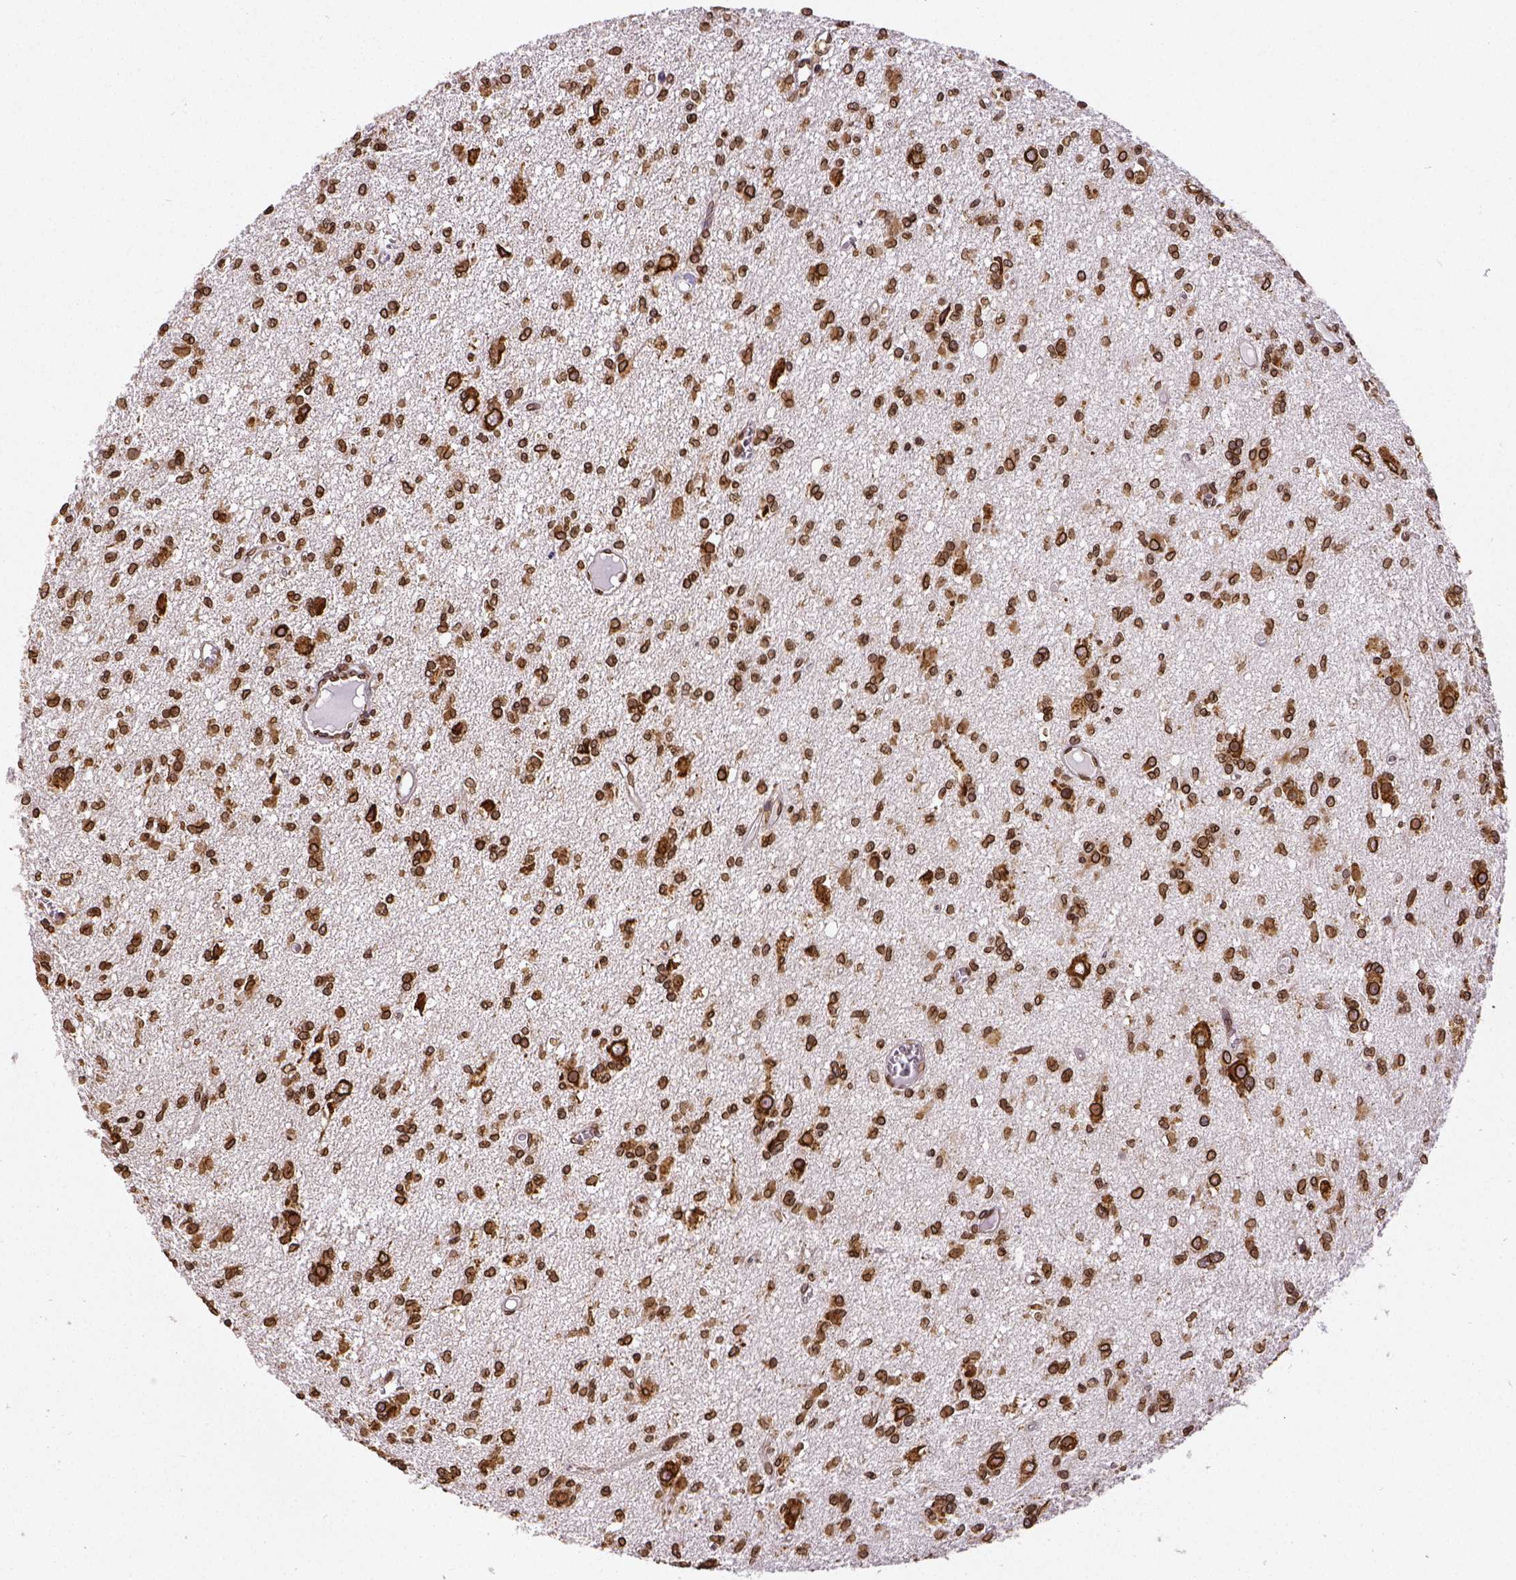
{"staining": {"intensity": "strong", "quantity": ">75%", "location": "cytoplasmic/membranous,nuclear"}, "tissue": "glioma", "cell_type": "Tumor cells", "image_type": "cancer", "snomed": [{"axis": "morphology", "description": "Glioma, malignant, Low grade"}, {"axis": "topography", "description": "Brain"}], "caption": "Tumor cells display high levels of strong cytoplasmic/membranous and nuclear positivity in approximately >75% of cells in human malignant glioma (low-grade). Nuclei are stained in blue.", "gene": "MTDH", "patient": {"sex": "male", "age": 64}}